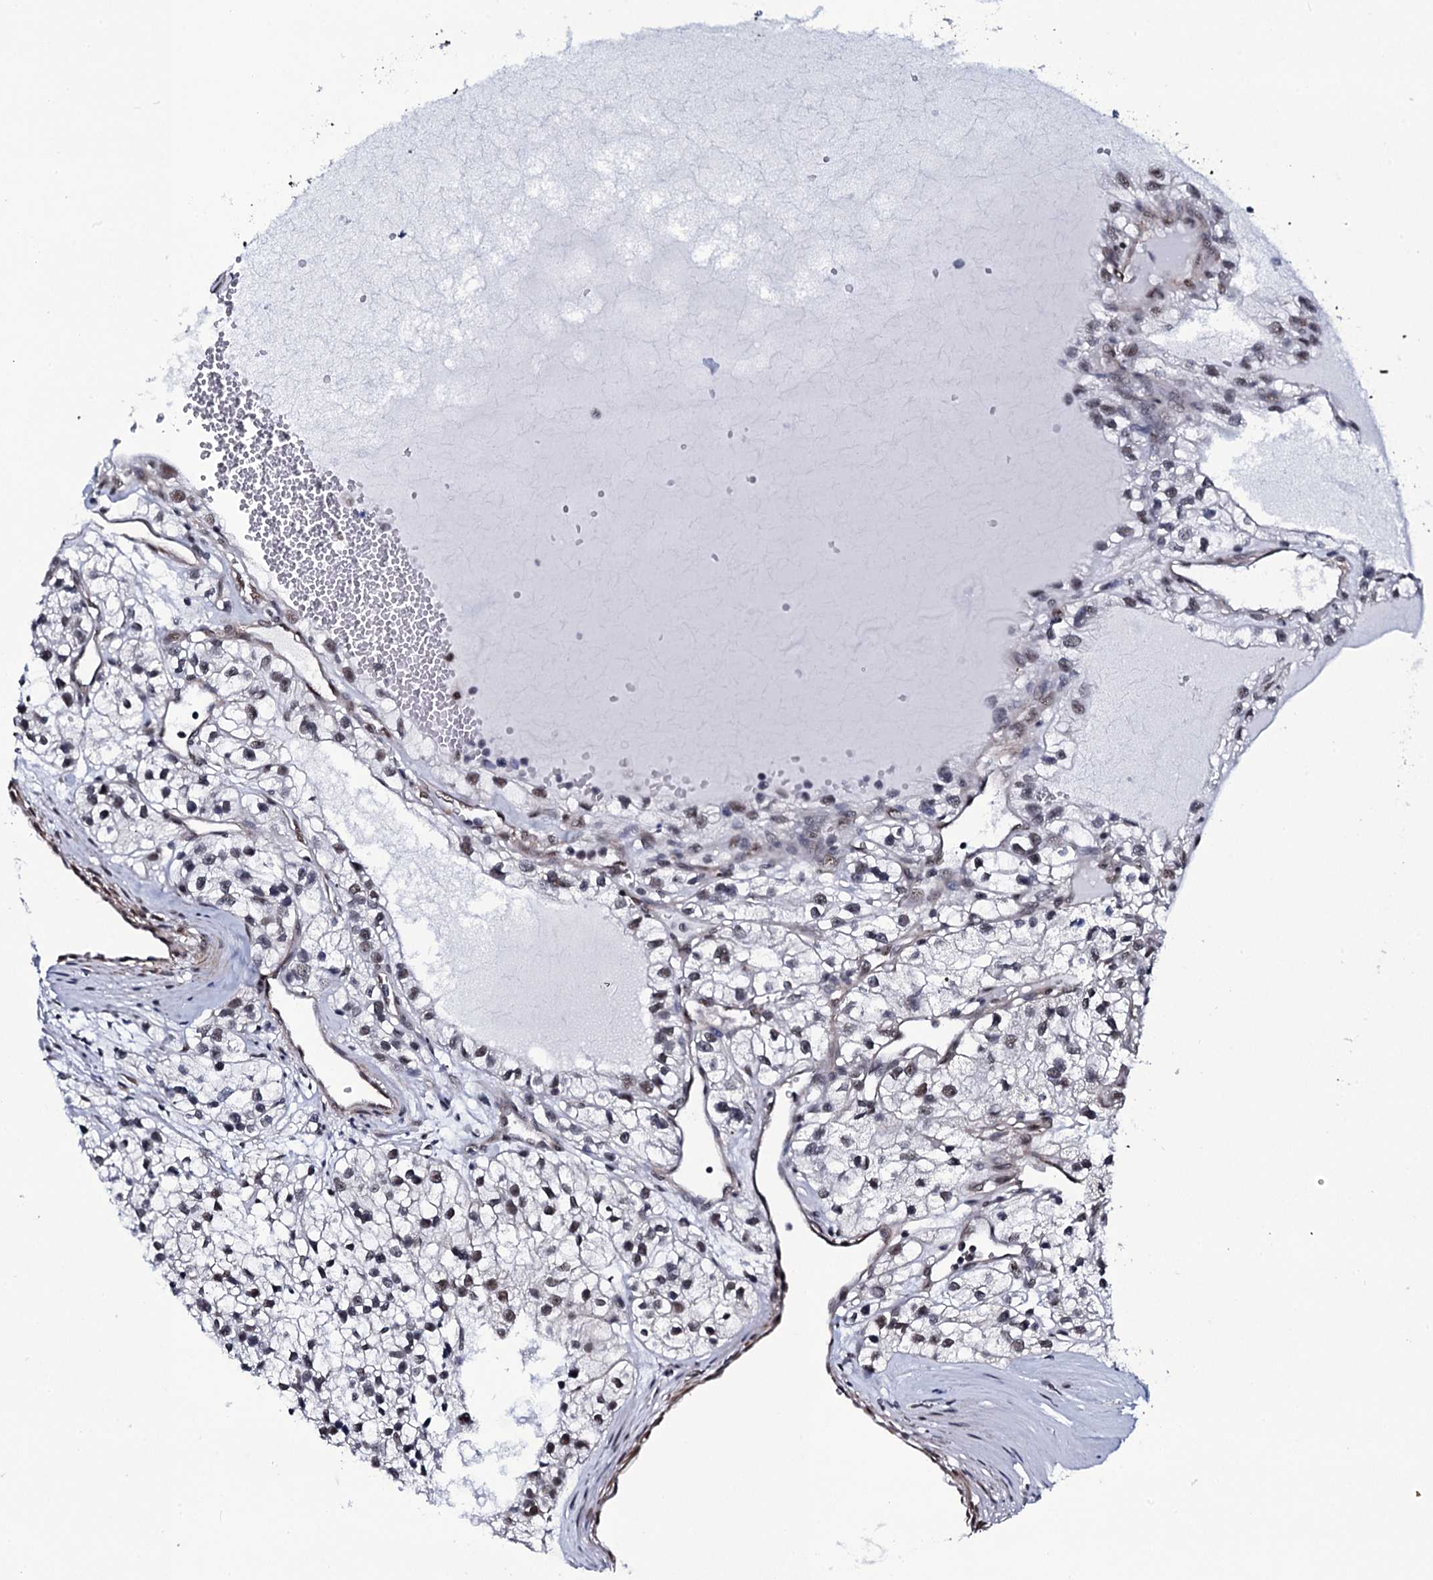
{"staining": {"intensity": "negative", "quantity": "none", "location": "none"}, "tissue": "renal cancer", "cell_type": "Tumor cells", "image_type": "cancer", "snomed": [{"axis": "morphology", "description": "Adenocarcinoma, NOS"}, {"axis": "topography", "description": "Kidney"}], "caption": "The image demonstrates no significant staining in tumor cells of renal cancer.", "gene": "CWC15", "patient": {"sex": "female", "age": 57}}